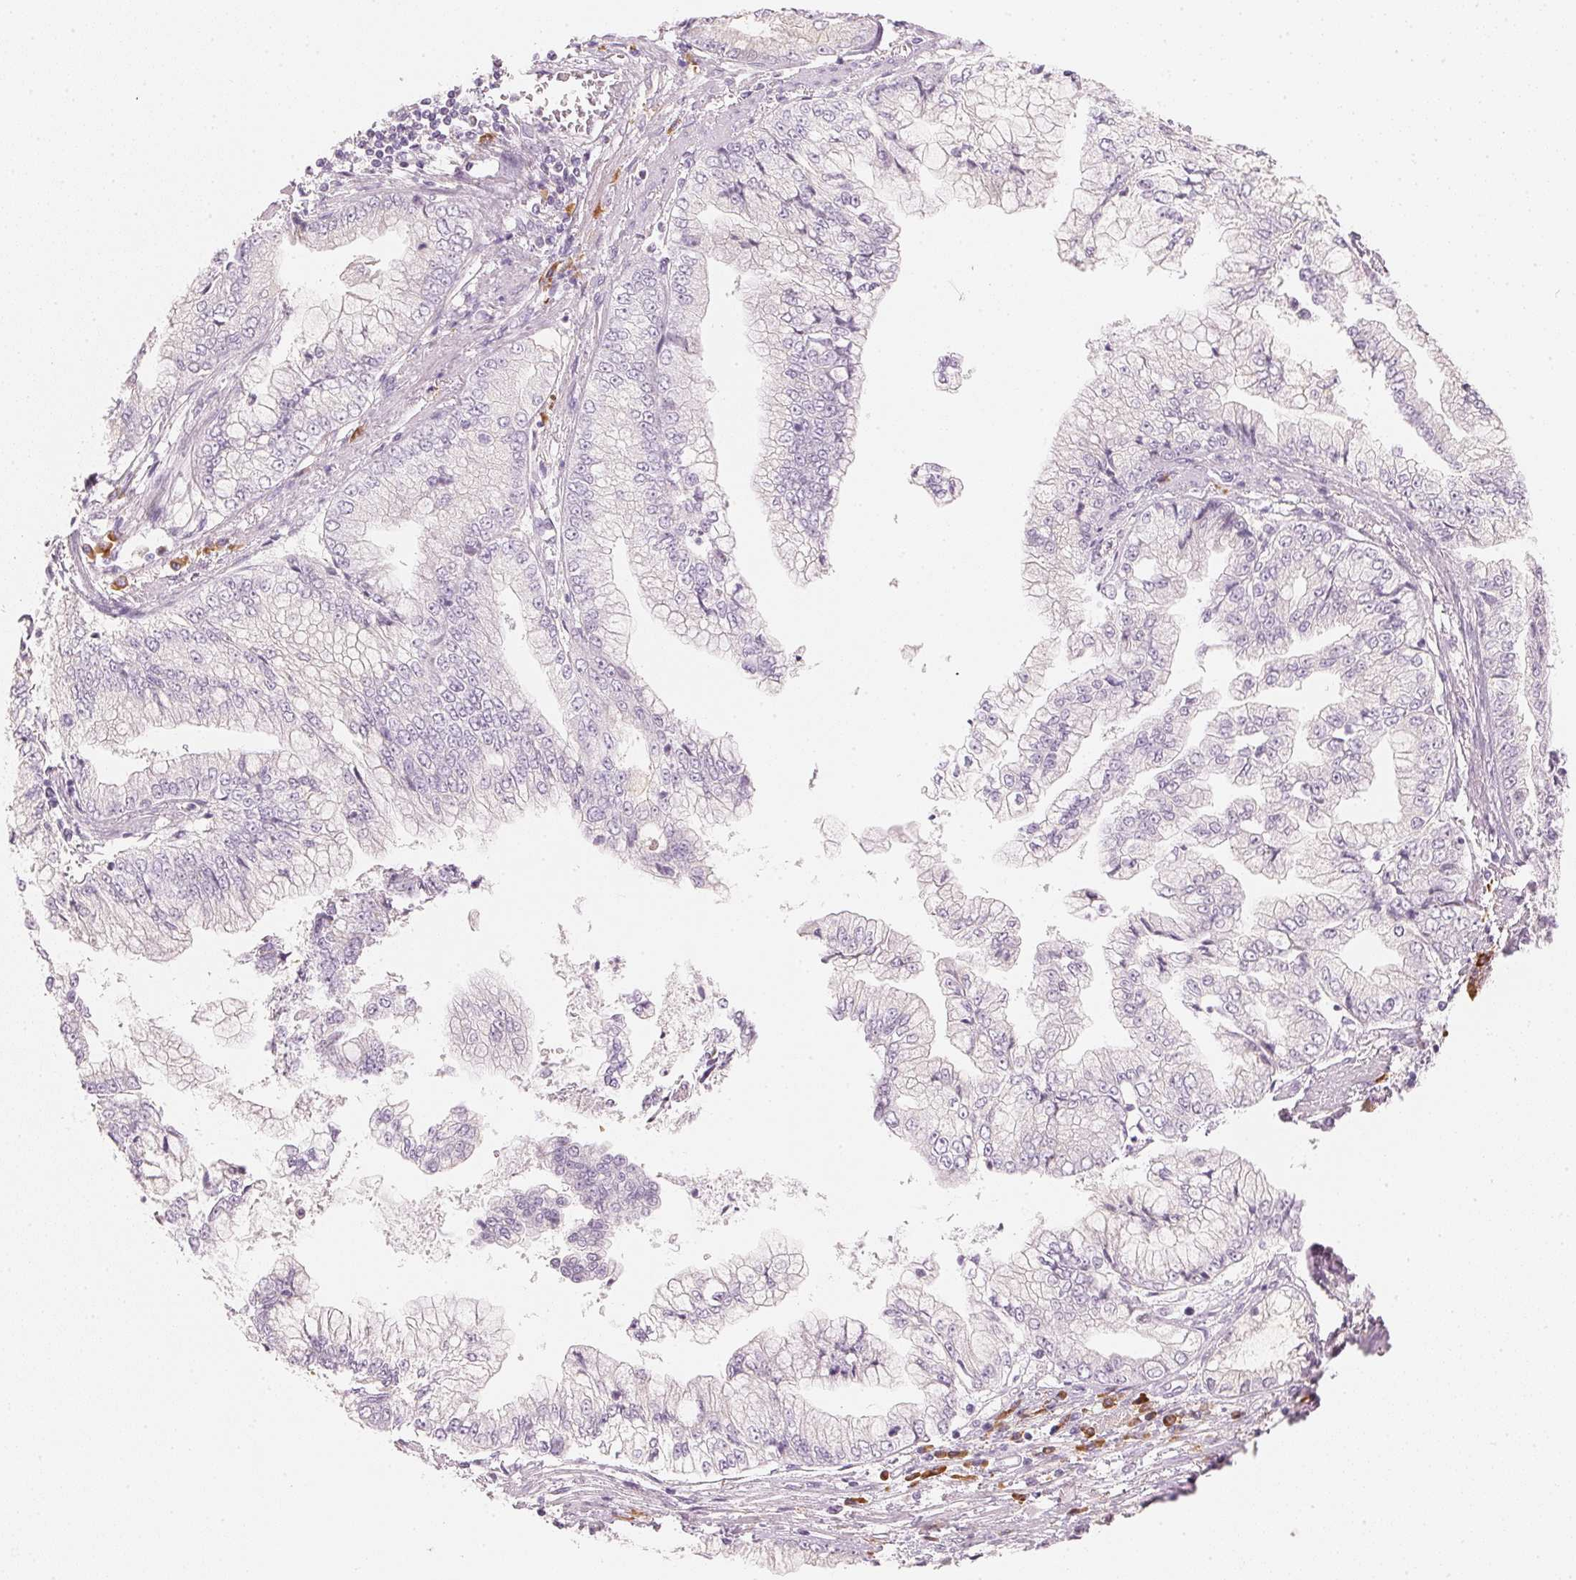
{"staining": {"intensity": "negative", "quantity": "none", "location": "none"}, "tissue": "stomach cancer", "cell_type": "Tumor cells", "image_type": "cancer", "snomed": [{"axis": "morphology", "description": "Adenocarcinoma, NOS"}, {"axis": "topography", "description": "Stomach, upper"}], "caption": "IHC image of neoplastic tissue: human stomach cancer stained with DAB demonstrates no significant protein expression in tumor cells. The staining is performed using DAB (3,3'-diaminobenzidine) brown chromogen with nuclei counter-stained in using hematoxylin.", "gene": "RMDN2", "patient": {"sex": "female", "age": 74}}